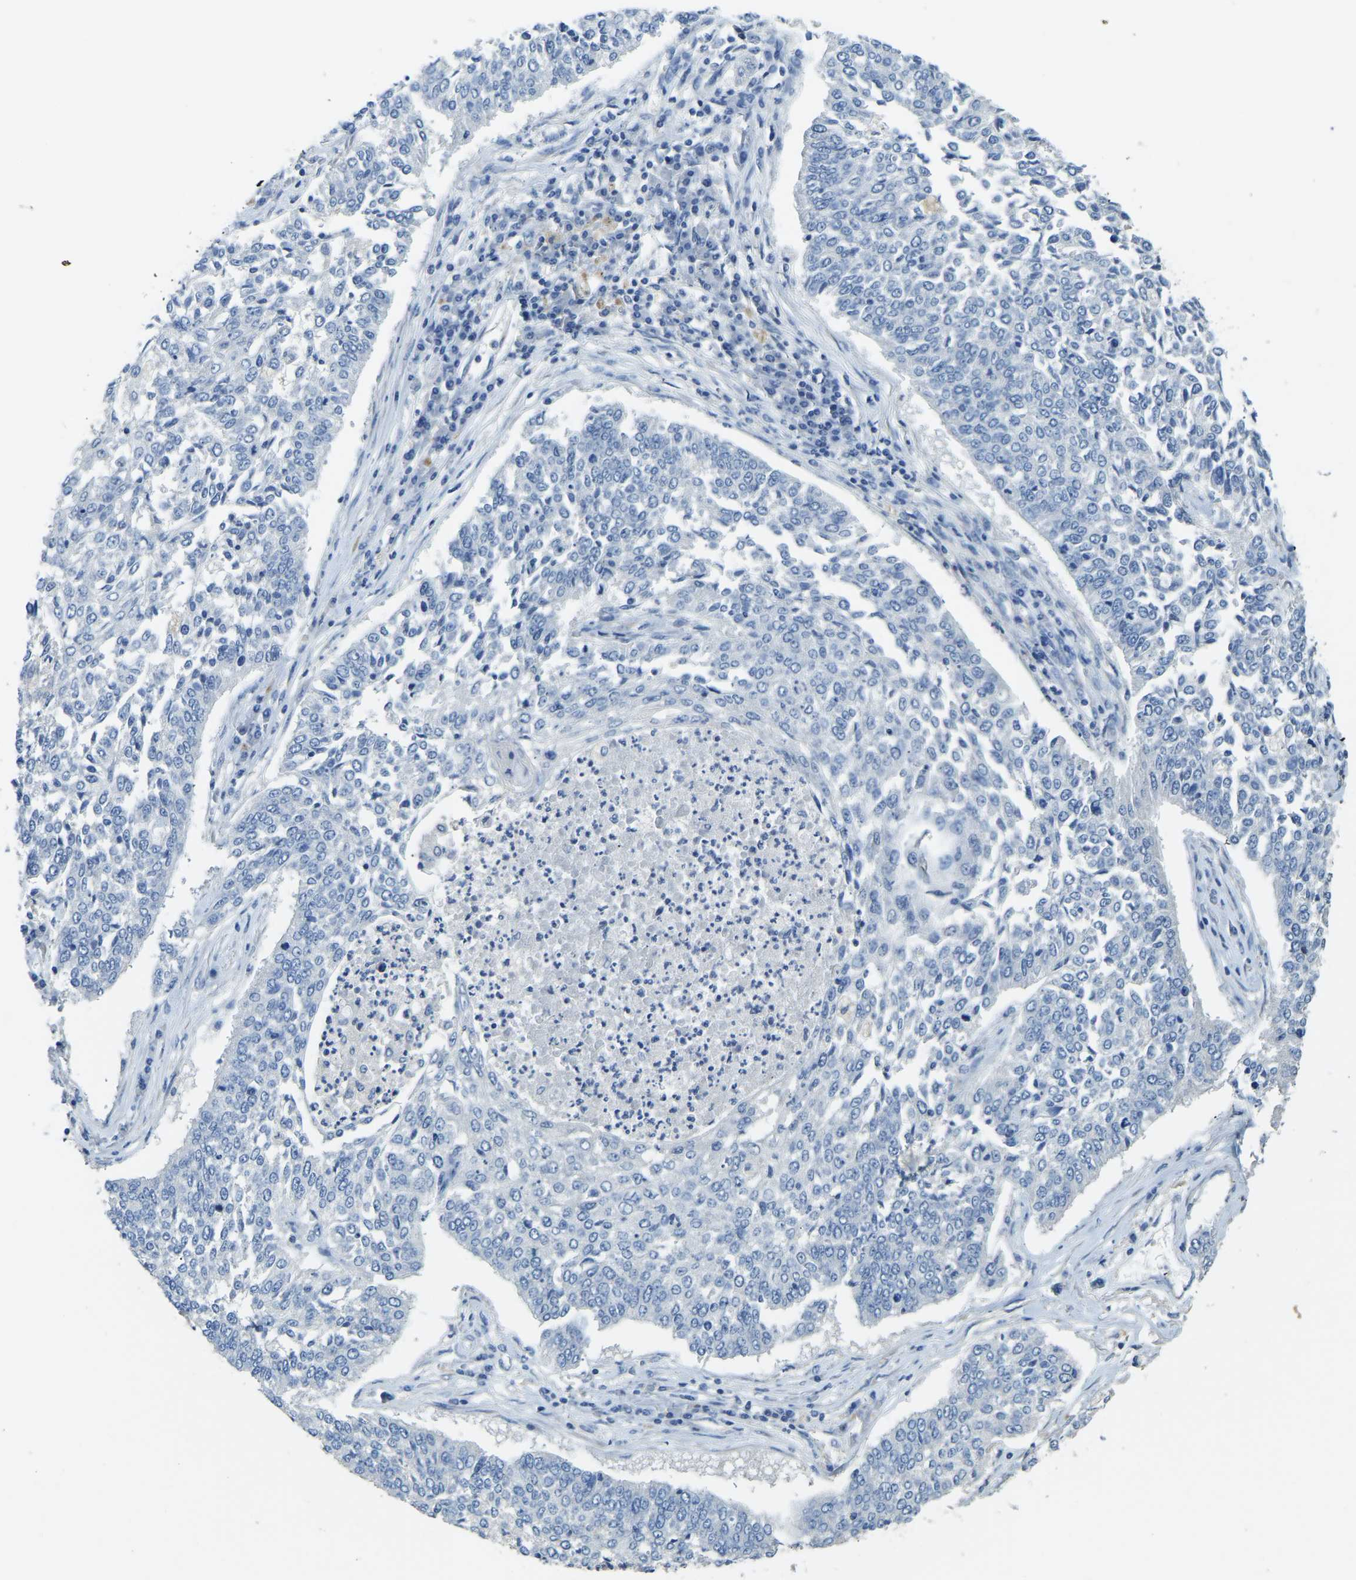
{"staining": {"intensity": "negative", "quantity": "none", "location": "none"}, "tissue": "lung cancer", "cell_type": "Tumor cells", "image_type": "cancer", "snomed": [{"axis": "morphology", "description": "Normal tissue, NOS"}, {"axis": "morphology", "description": "Squamous cell carcinoma, NOS"}, {"axis": "topography", "description": "Cartilage tissue"}, {"axis": "topography", "description": "Bronchus"}, {"axis": "topography", "description": "Lung"}], "caption": "High magnification brightfield microscopy of squamous cell carcinoma (lung) stained with DAB (3,3'-diaminobenzidine) (brown) and counterstained with hematoxylin (blue): tumor cells show no significant expression.", "gene": "FAM174A", "patient": {"sex": "female", "age": 49}}